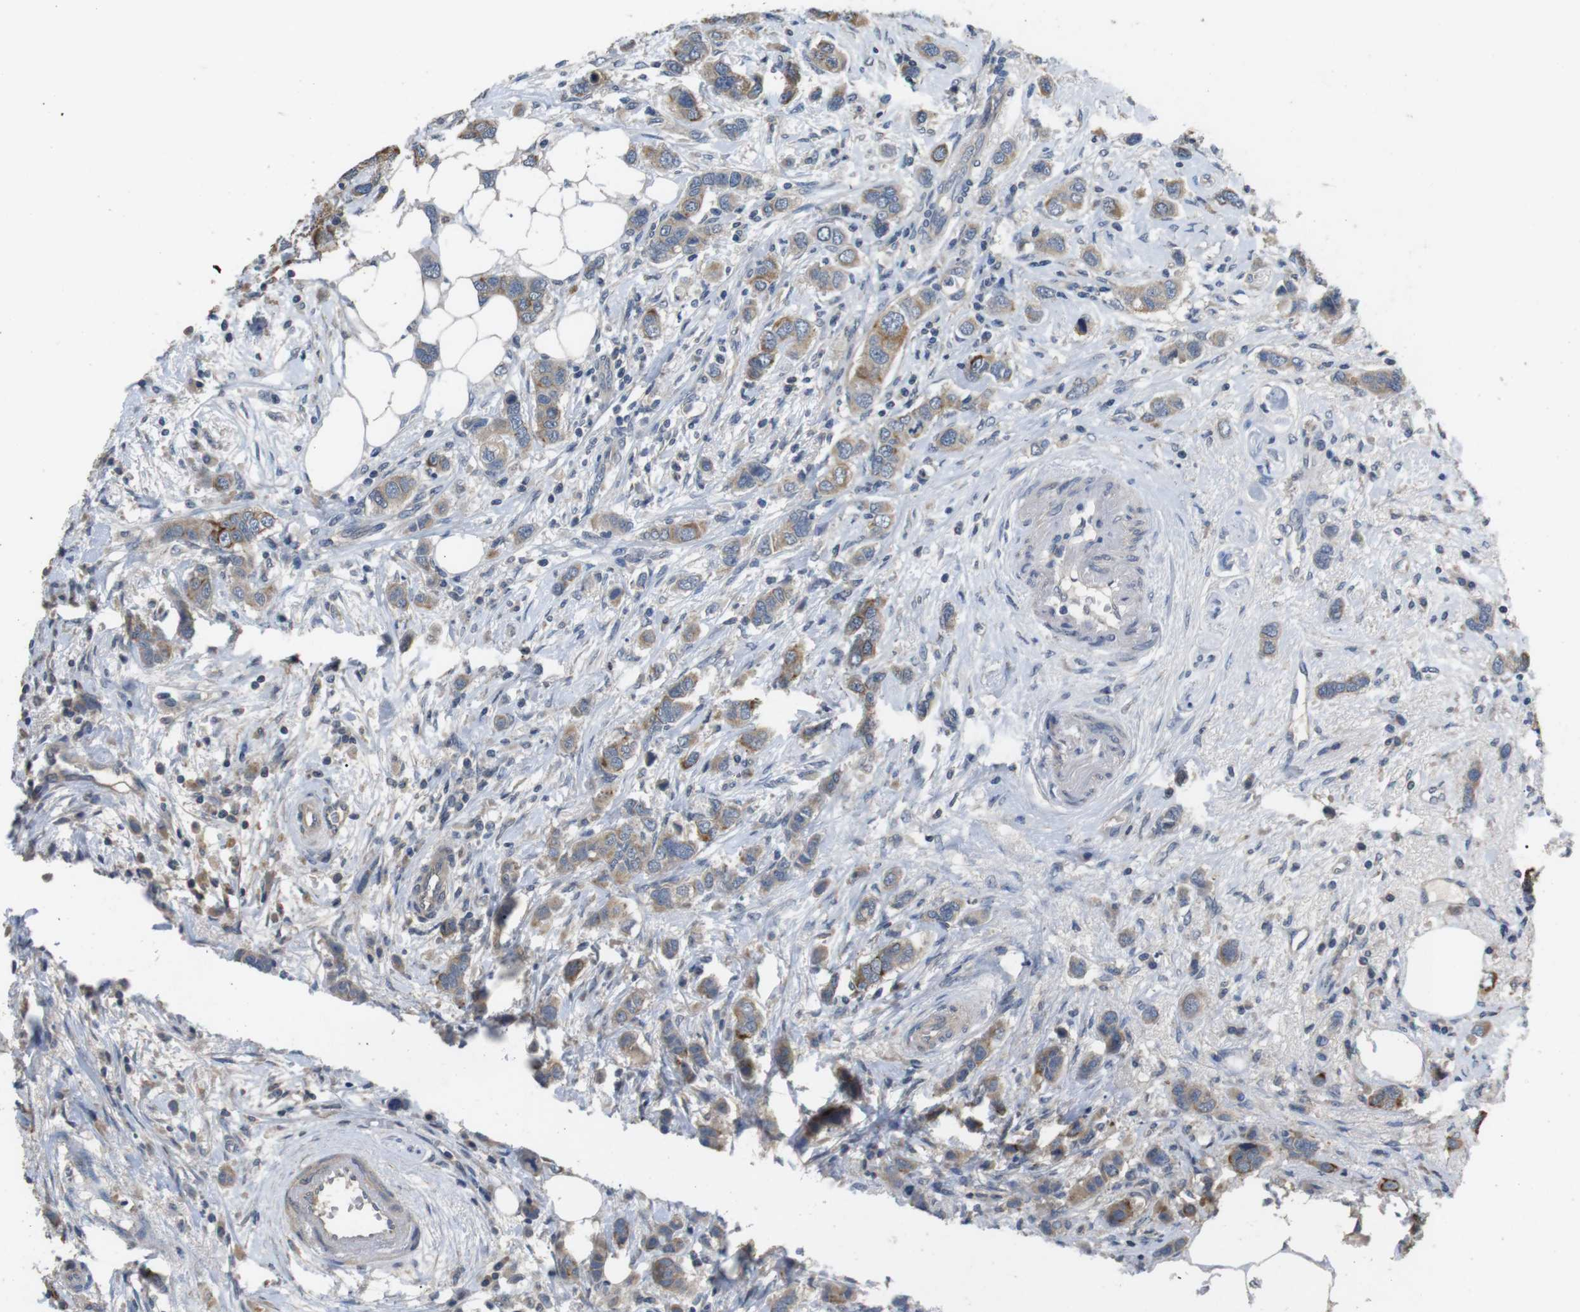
{"staining": {"intensity": "moderate", "quantity": "25%-75%", "location": "cytoplasmic/membranous"}, "tissue": "breast cancer", "cell_type": "Tumor cells", "image_type": "cancer", "snomed": [{"axis": "morphology", "description": "Duct carcinoma"}, {"axis": "topography", "description": "Breast"}], "caption": "Infiltrating ductal carcinoma (breast) stained with a brown dye shows moderate cytoplasmic/membranous positive positivity in approximately 25%-75% of tumor cells.", "gene": "ADGRL3", "patient": {"sex": "female", "age": 50}}